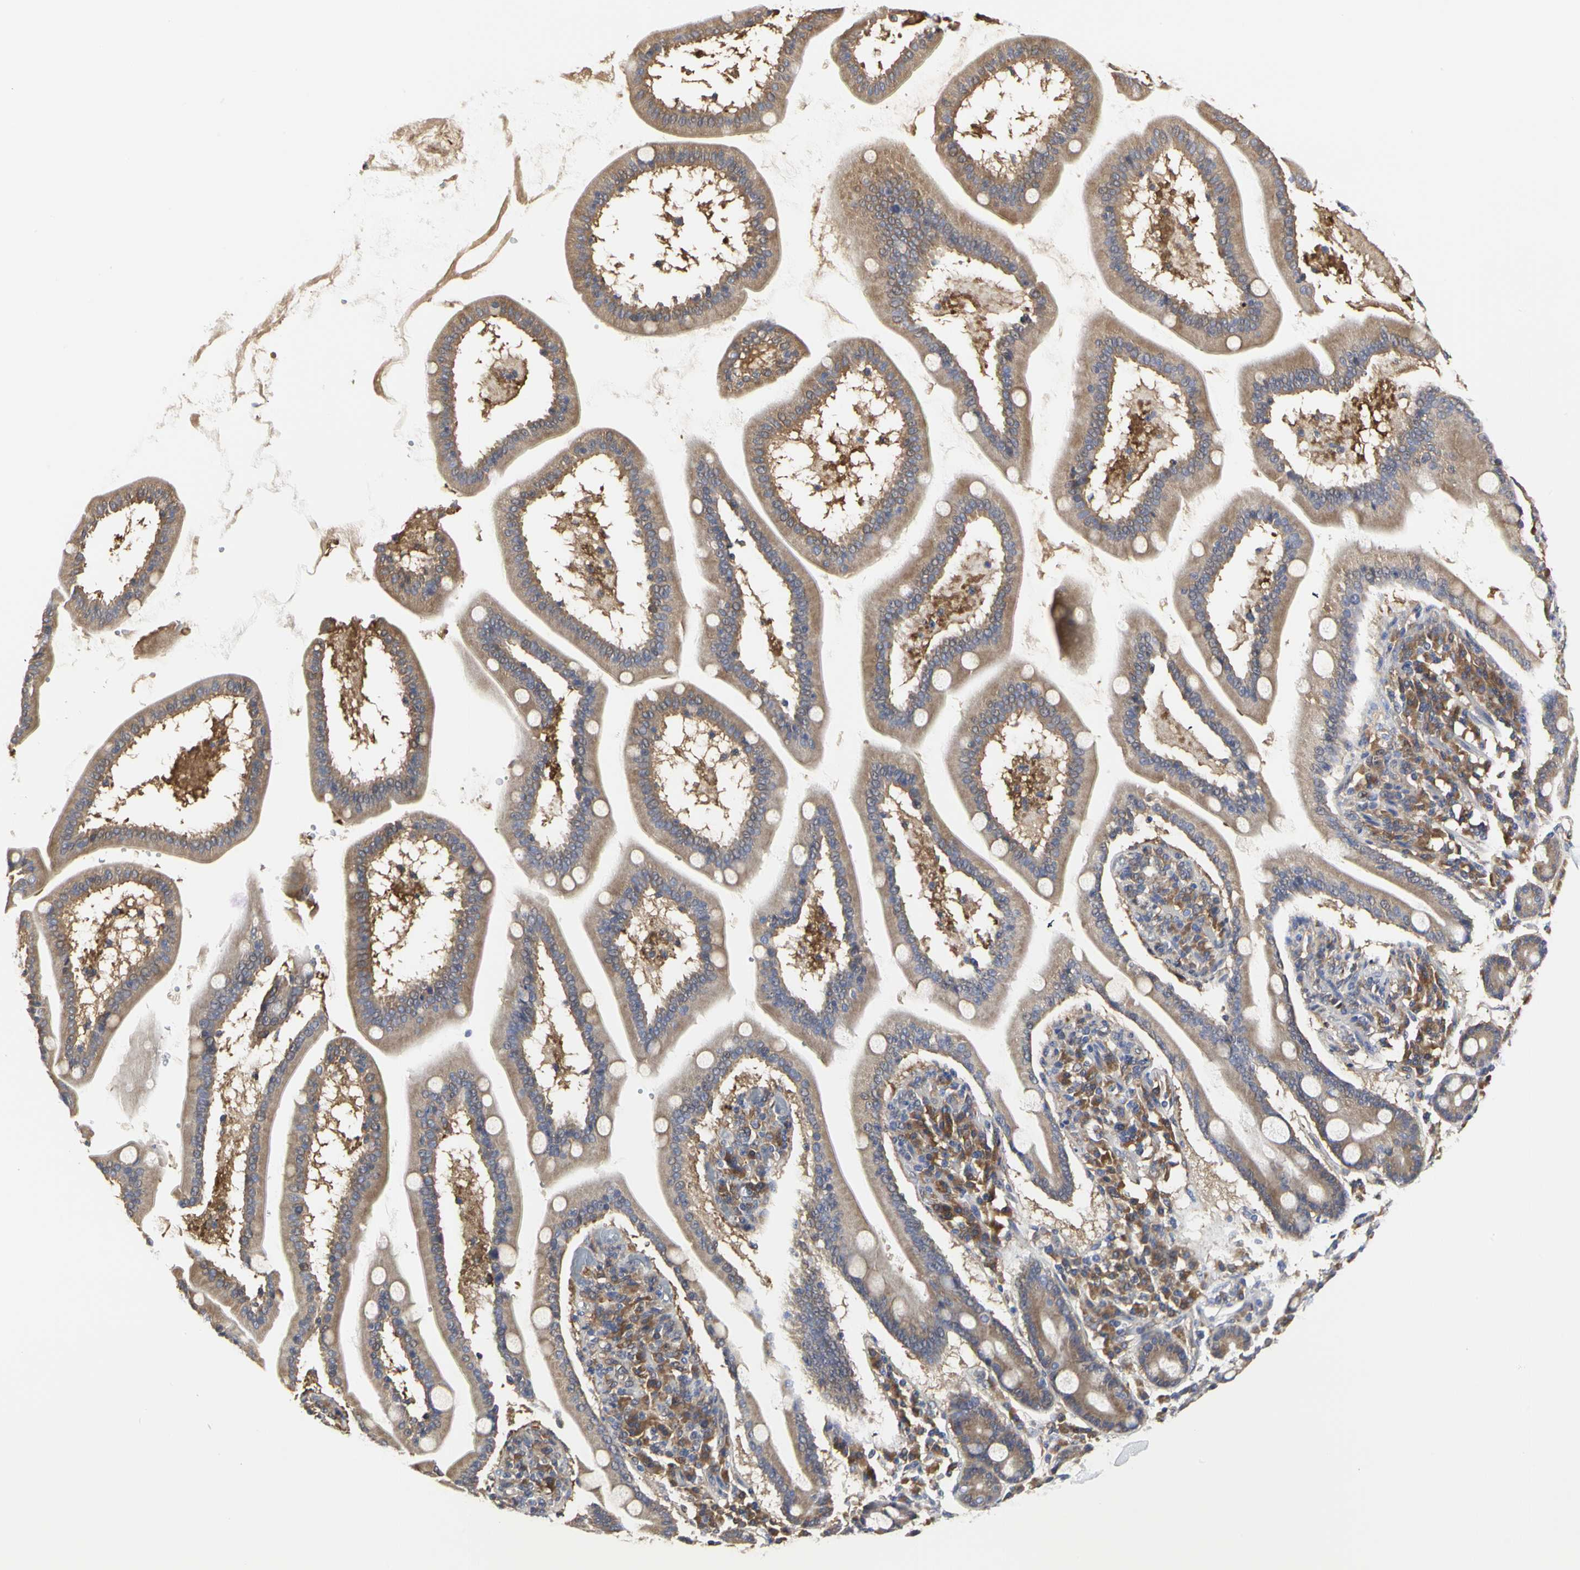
{"staining": {"intensity": "negative", "quantity": "none", "location": "none"}, "tissue": "adipose tissue", "cell_type": "Adipocytes", "image_type": "normal", "snomed": [{"axis": "morphology", "description": "Normal tissue, NOS"}, {"axis": "topography", "description": "Duodenum"}], "caption": "The photomicrograph demonstrates no significant positivity in adipocytes of adipose tissue. (DAB (3,3'-diaminobenzidine) immunohistochemistry (IHC), high magnification).", "gene": "C3orf52", "patient": {"sex": "male", "age": 63}}